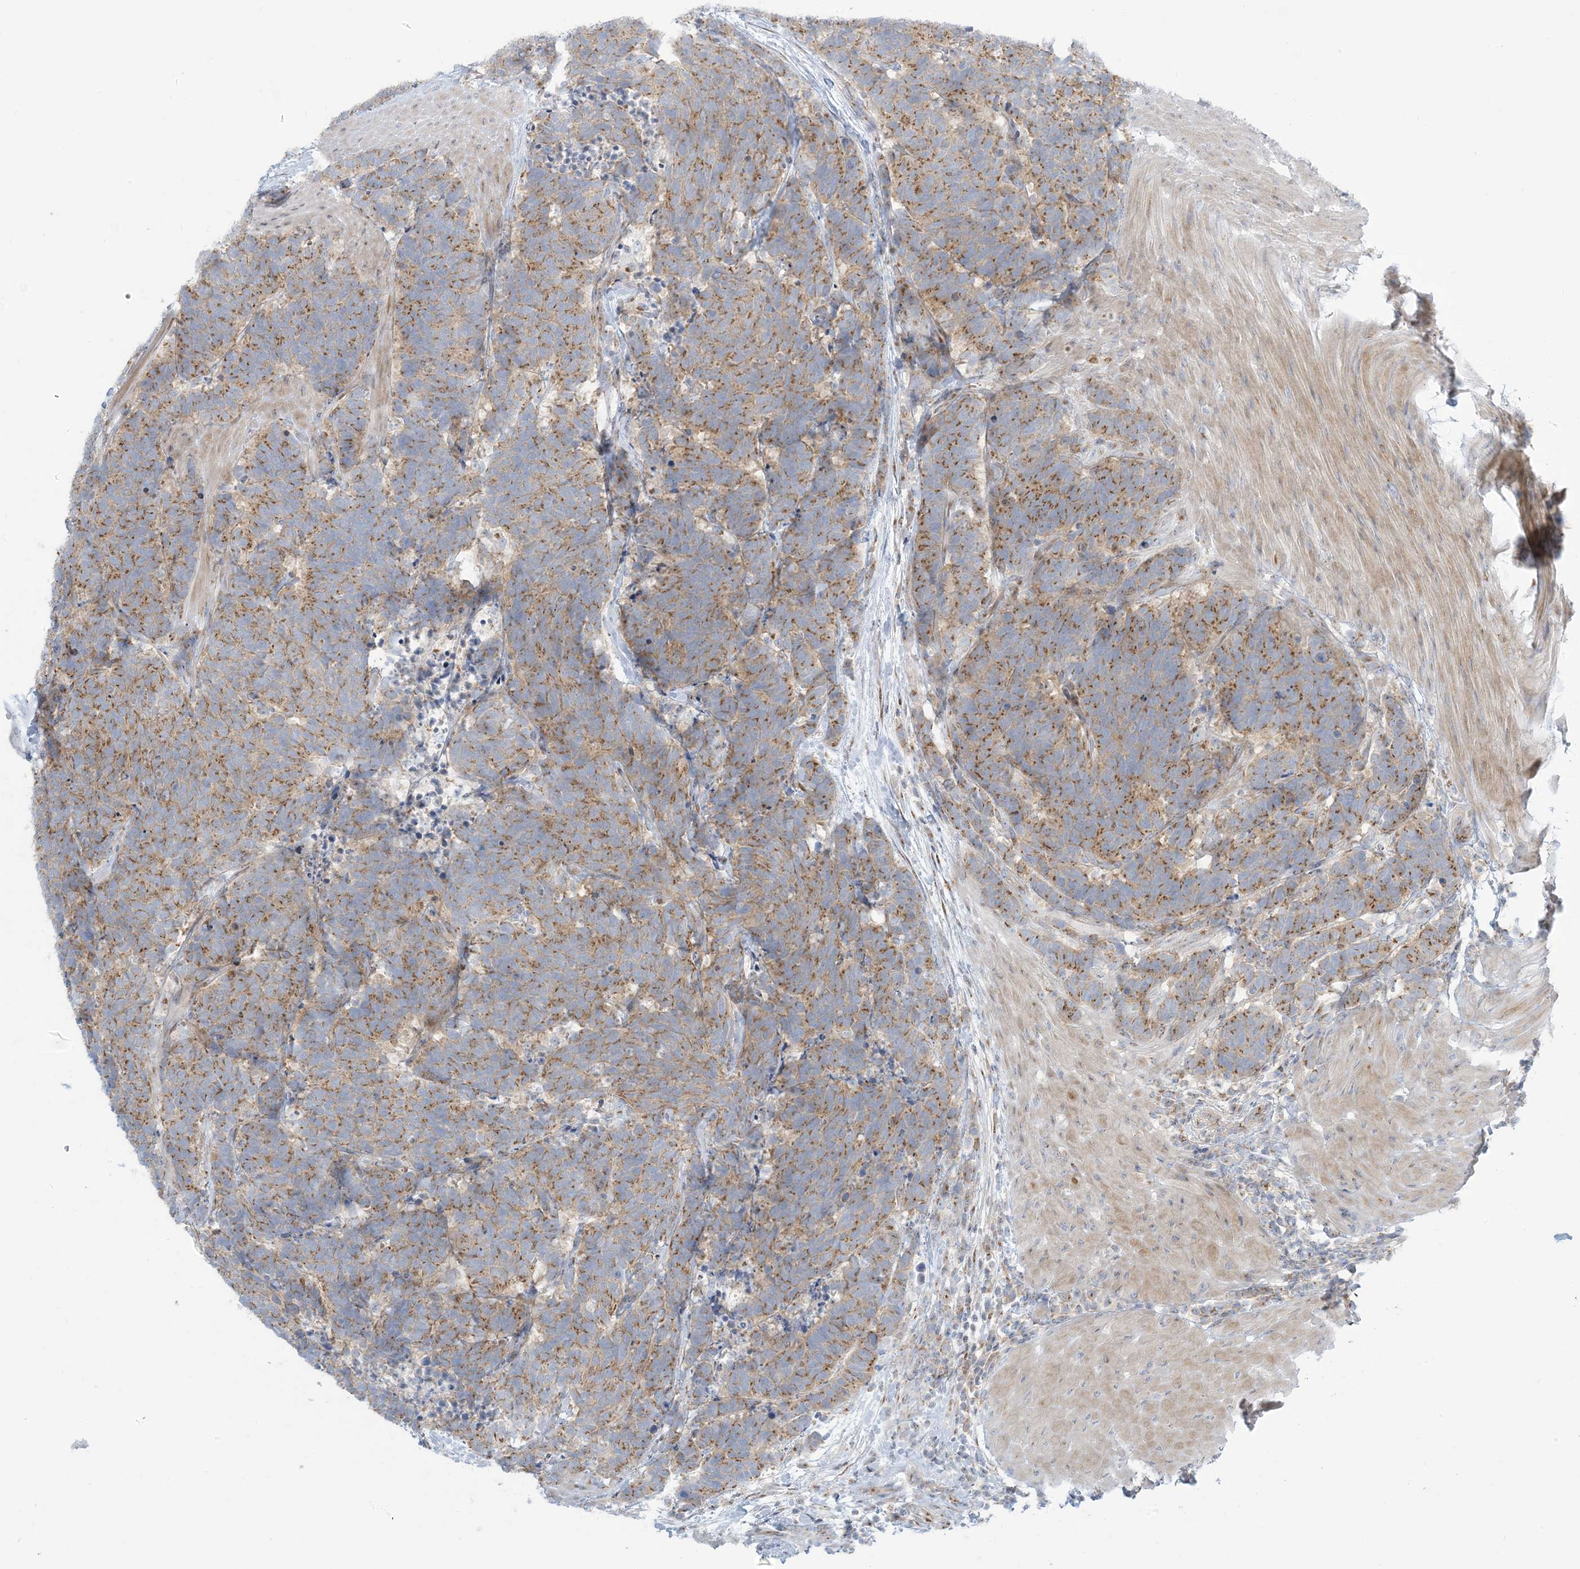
{"staining": {"intensity": "moderate", "quantity": ">75%", "location": "cytoplasmic/membranous"}, "tissue": "carcinoid", "cell_type": "Tumor cells", "image_type": "cancer", "snomed": [{"axis": "morphology", "description": "Carcinoma, NOS"}, {"axis": "morphology", "description": "Carcinoid, malignant, NOS"}, {"axis": "topography", "description": "Urinary bladder"}], "caption": "About >75% of tumor cells in carcinoma show moderate cytoplasmic/membranous protein staining as visualized by brown immunohistochemical staining.", "gene": "AFTPH", "patient": {"sex": "male", "age": 57}}